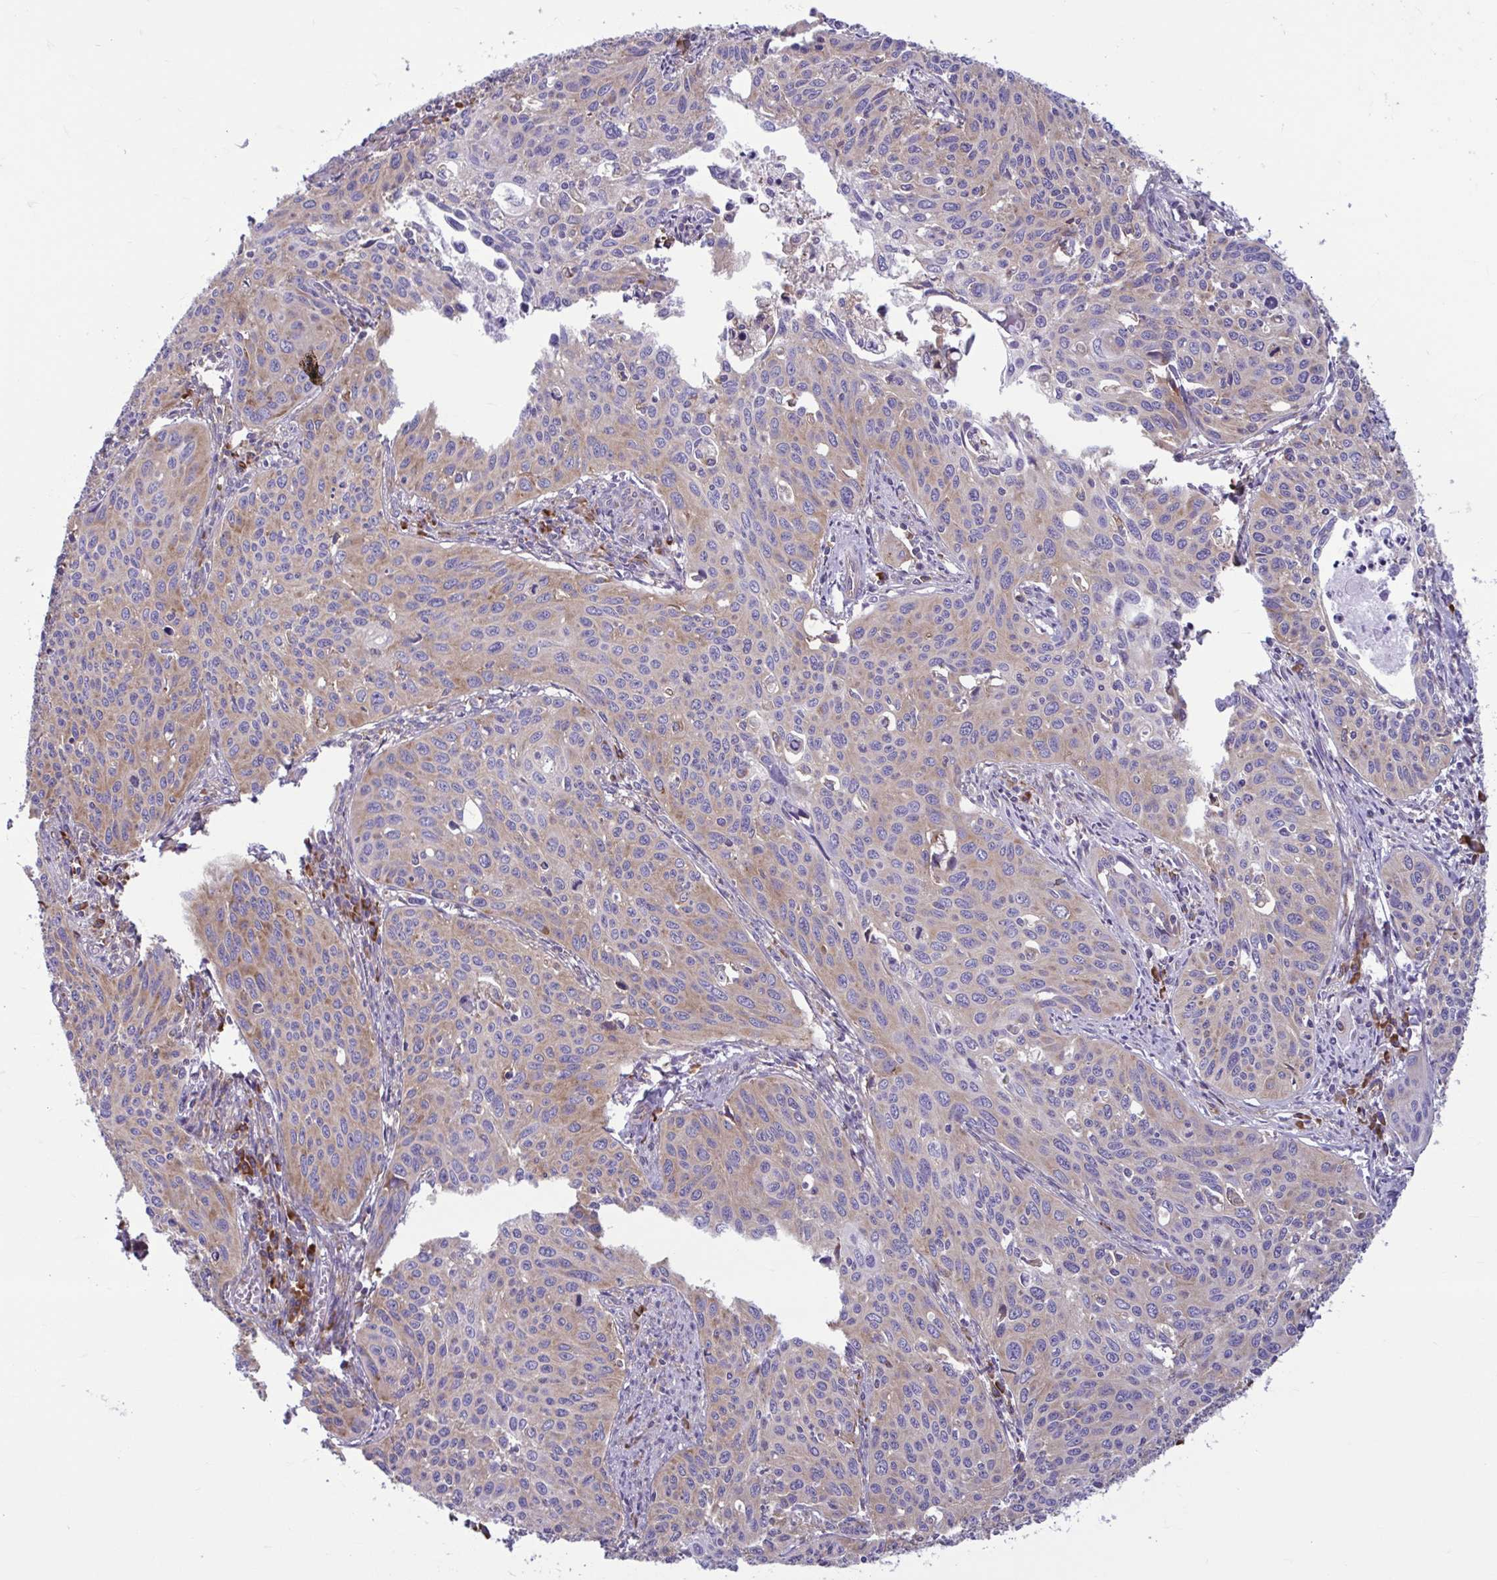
{"staining": {"intensity": "moderate", "quantity": ">75%", "location": "cytoplasmic/membranous"}, "tissue": "cervical cancer", "cell_type": "Tumor cells", "image_type": "cancer", "snomed": [{"axis": "morphology", "description": "Squamous cell carcinoma, NOS"}, {"axis": "topography", "description": "Cervix"}], "caption": "Squamous cell carcinoma (cervical) stained for a protein (brown) exhibits moderate cytoplasmic/membranous positive expression in approximately >75% of tumor cells.", "gene": "RPS16", "patient": {"sex": "female", "age": 31}}